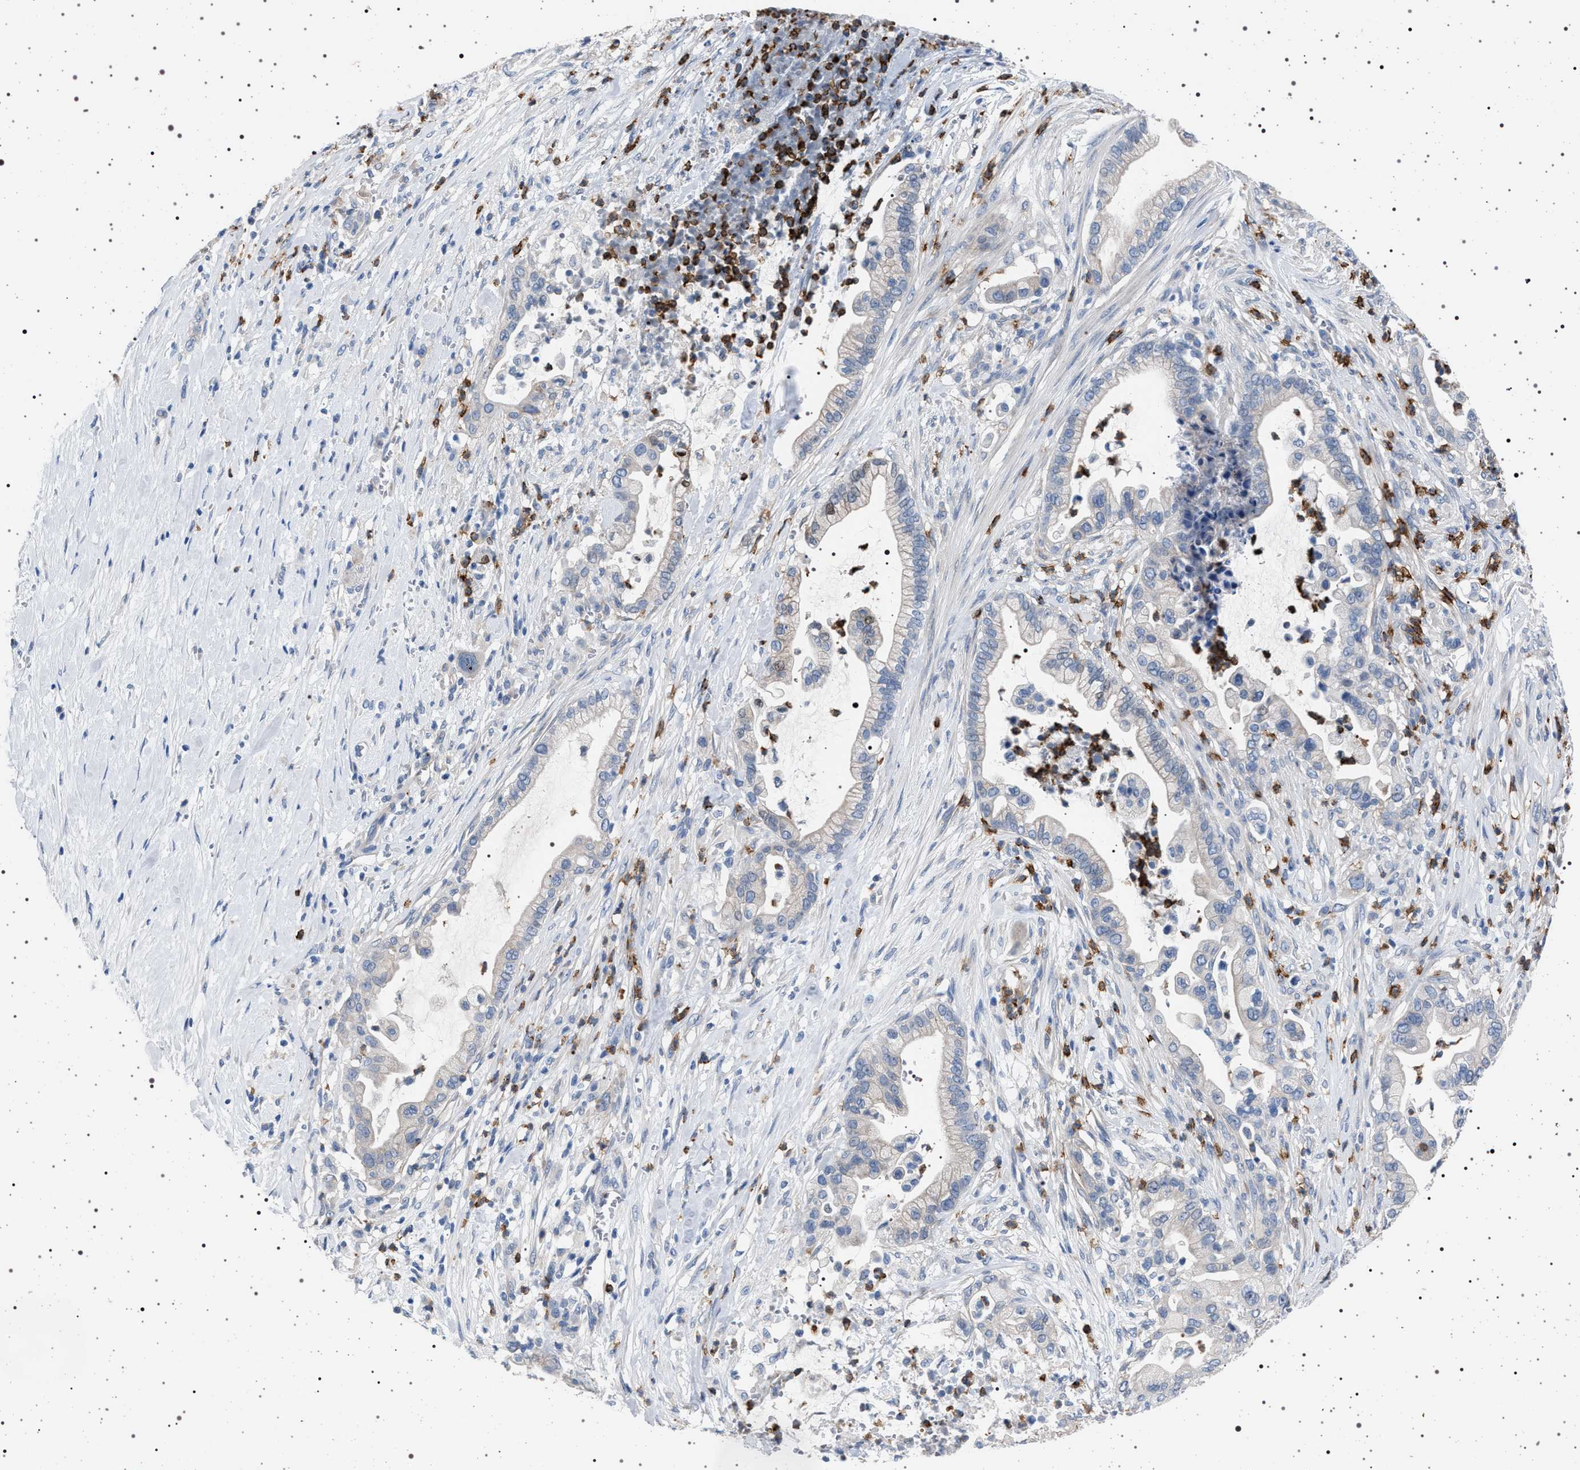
{"staining": {"intensity": "negative", "quantity": "none", "location": "none"}, "tissue": "pancreatic cancer", "cell_type": "Tumor cells", "image_type": "cancer", "snomed": [{"axis": "morphology", "description": "Adenocarcinoma, NOS"}, {"axis": "topography", "description": "Pancreas"}], "caption": "There is no significant staining in tumor cells of pancreatic cancer (adenocarcinoma). (DAB immunohistochemistry, high magnification).", "gene": "NAT9", "patient": {"sex": "male", "age": 69}}